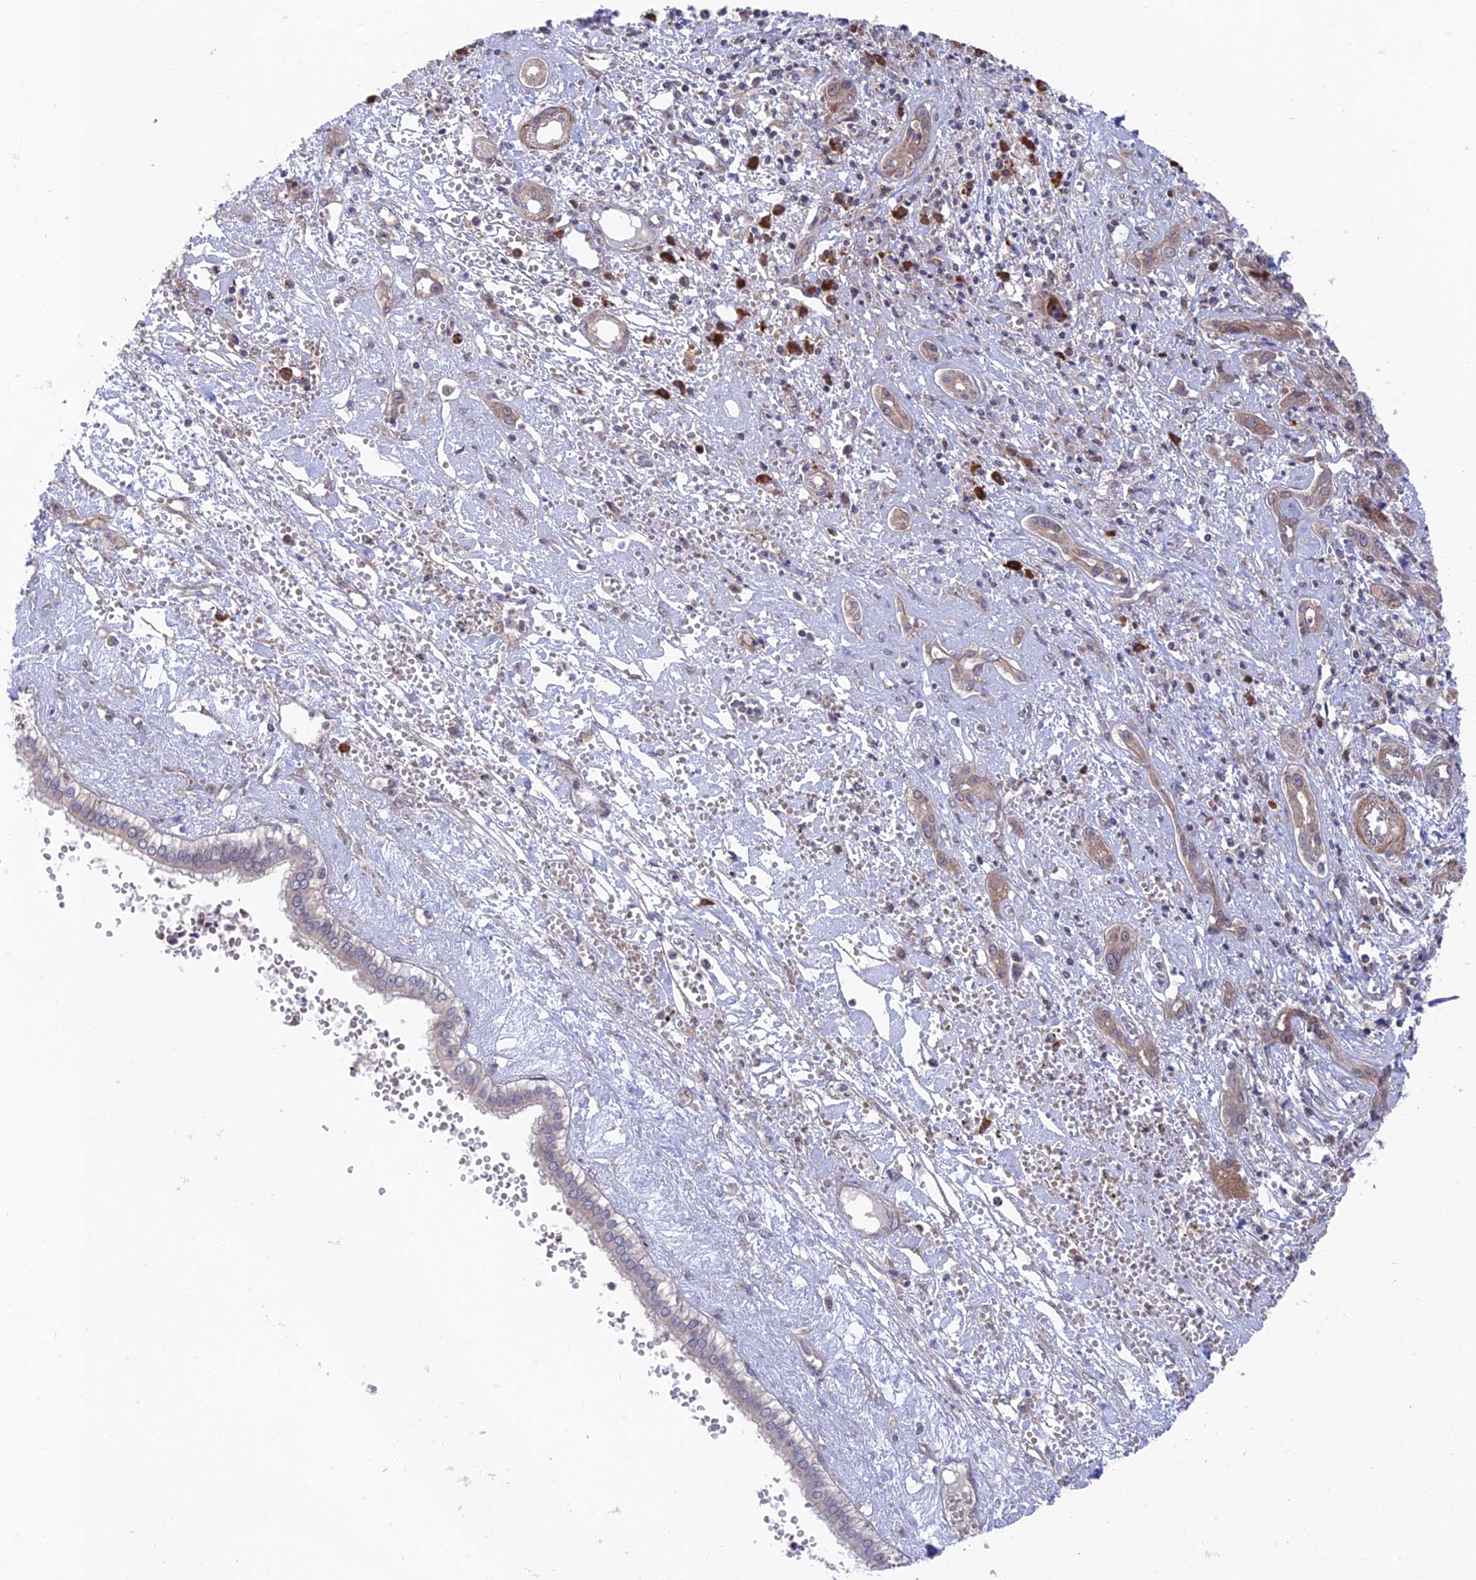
{"staining": {"intensity": "weak", "quantity": "<25%", "location": "cytoplasmic/membranous"}, "tissue": "liver cancer", "cell_type": "Tumor cells", "image_type": "cancer", "snomed": [{"axis": "morphology", "description": "Cholangiocarcinoma"}, {"axis": "topography", "description": "Liver"}], "caption": "The histopathology image shows no significant positivity in tumor cells of liver cancer (cholangiocarcinoma).", "gene": "UROS", "patient": {"sex": "male", "age": 67}}